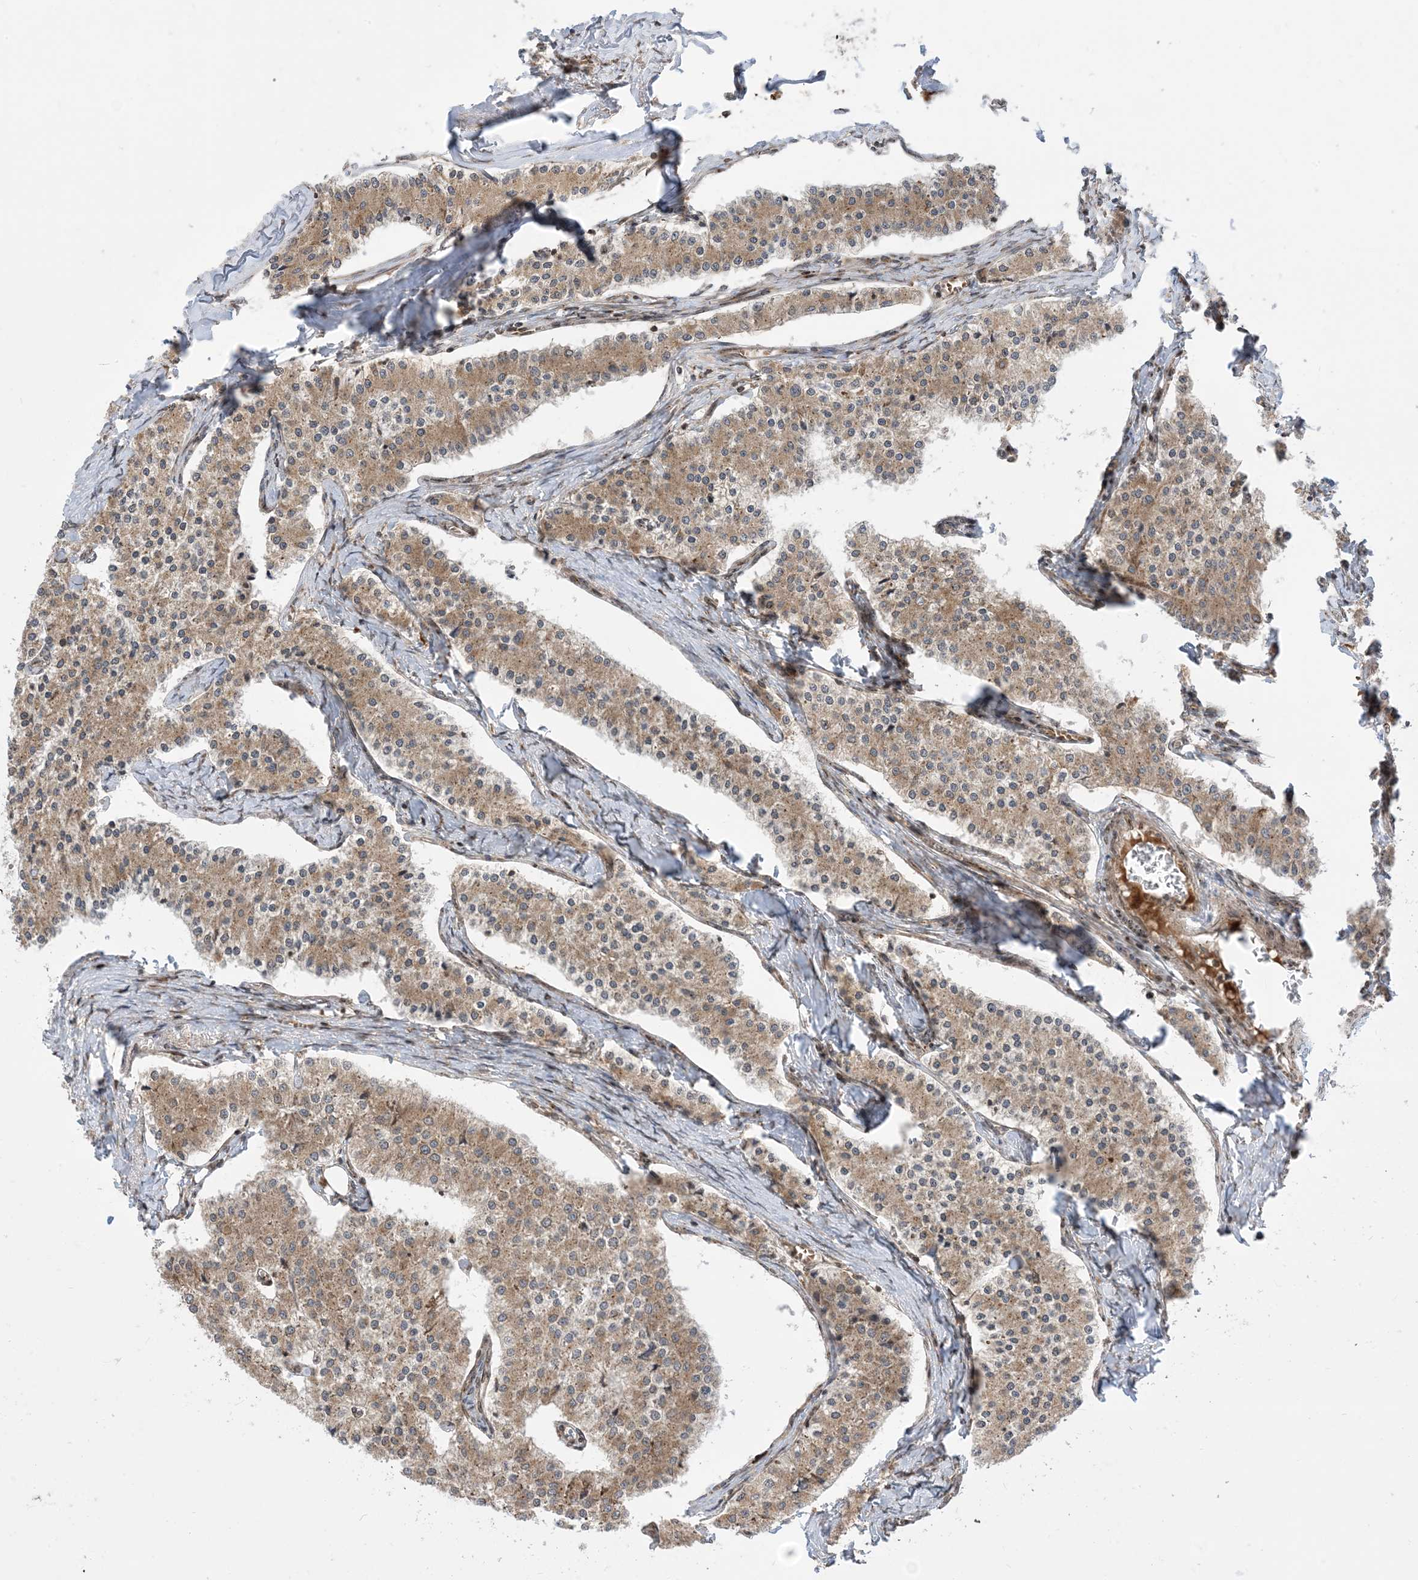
{"staining": {"intensity": "moderate", "quantity": ">75%", "location": "cytoplasmic/membranous"}, "tissue": "carcinoid", "cell_type": "Tumor cells", "image_type": "cancer", "snomed": [{"axis": "morphology", "description": "Carcinoid, malignant, NOS"}, {"axis": "topography", "description": "Colon"}], "caption": "Immunohistochemical staining of human carcinoid demonstrates medium levels of moderate cytoplasmic/membranous staining in about >75% of tumor cells.", "gene": "CASP4", "patient": {"sex": "female", "age": 52}}